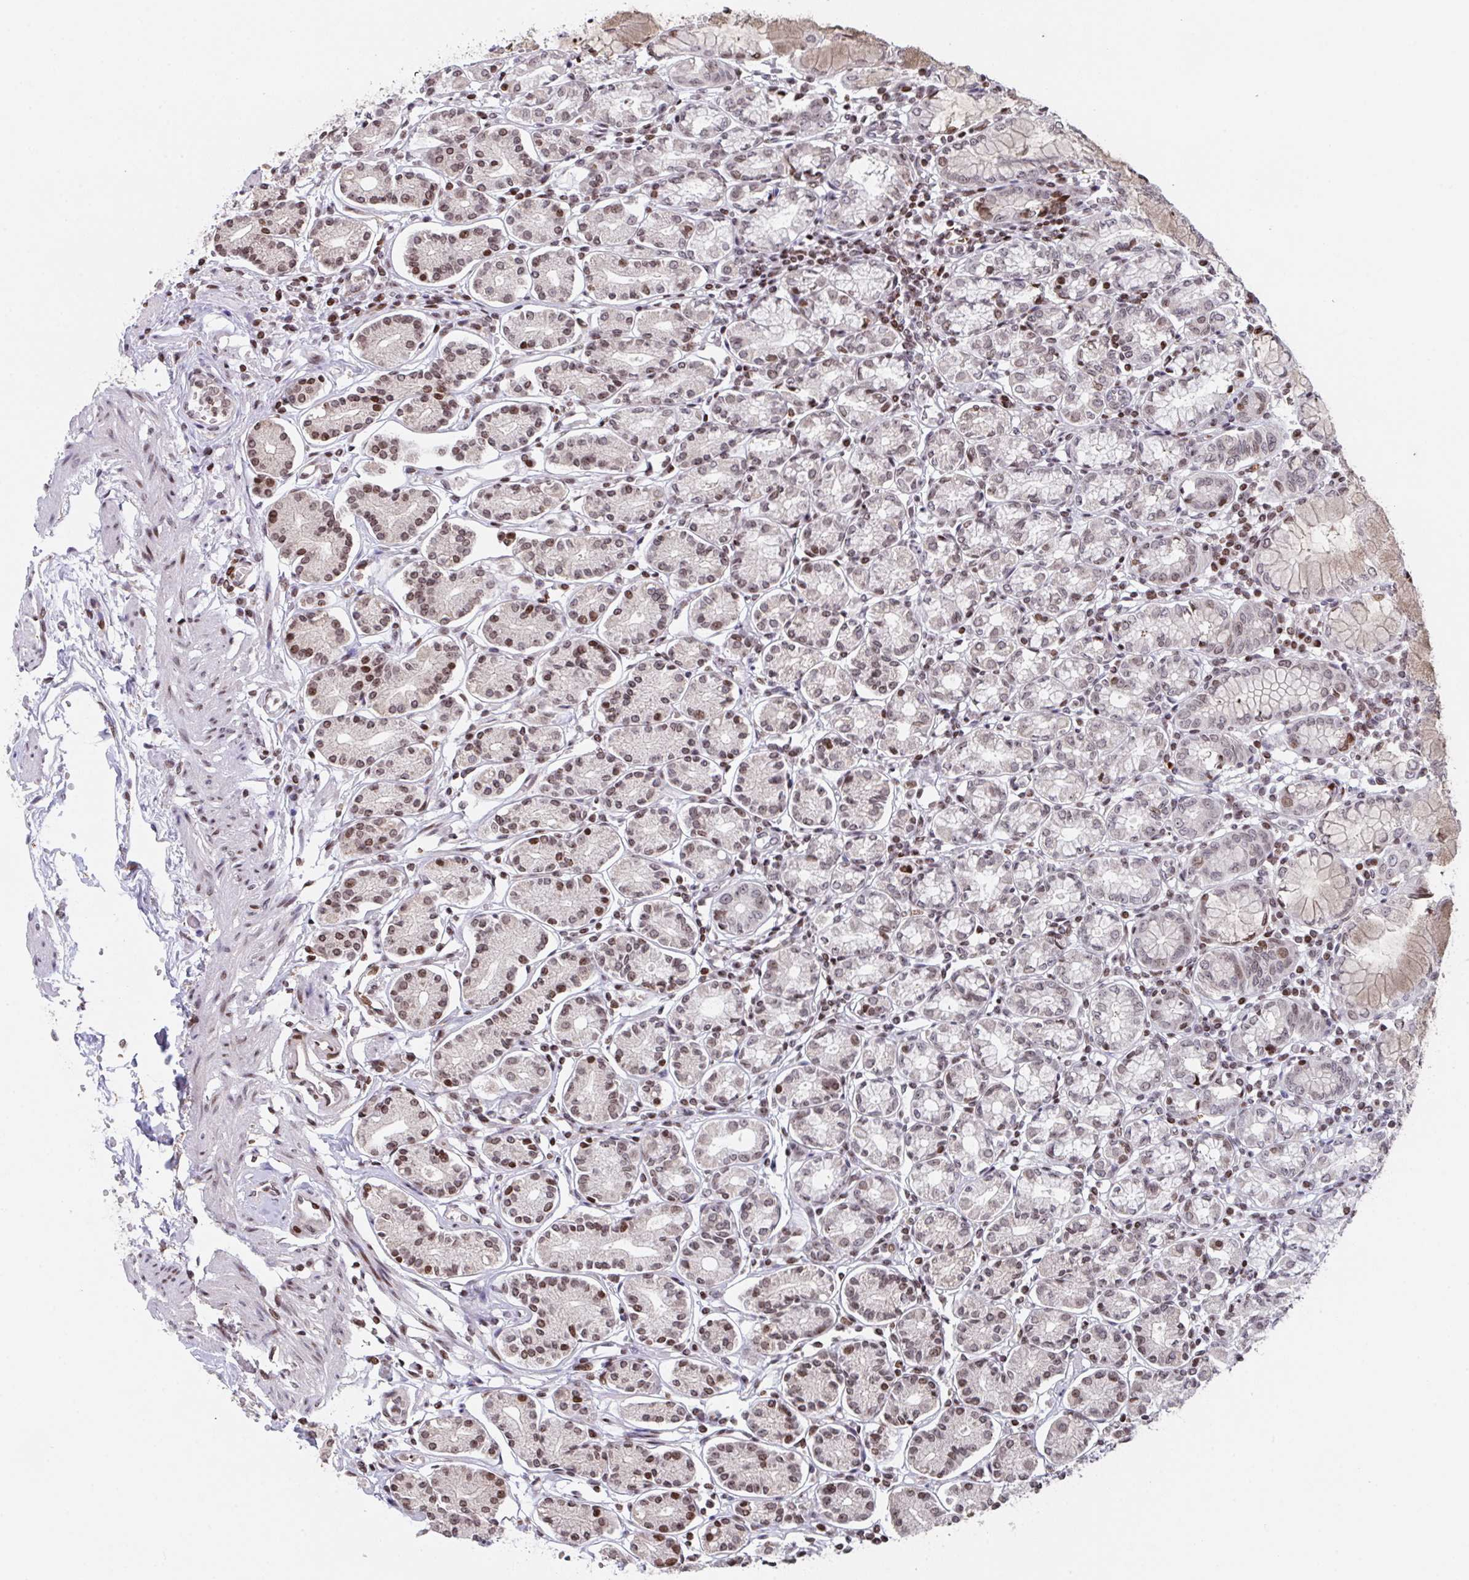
{"staining": {"intensity": "moderate", "quantity": "25%-75%", "location": "nuclear"}, "tissue": "stomach", "cell_type": "Glandular cells", "image_type": "normal", "snomed": [{"axis": "morphology", "description": "Normal tissue, NOS"}, {"axis": "topography", "description": "Stomach"}], "caption": "Unremarkable stomach was stained to show a protein in brown. There is medium levels of moderate nuclear staining in about 25%-75% of glandular cells. Nuclei are stained in blue.", "gene": "PCDHB8", "patient": {"sex": "female", "age": 62}}